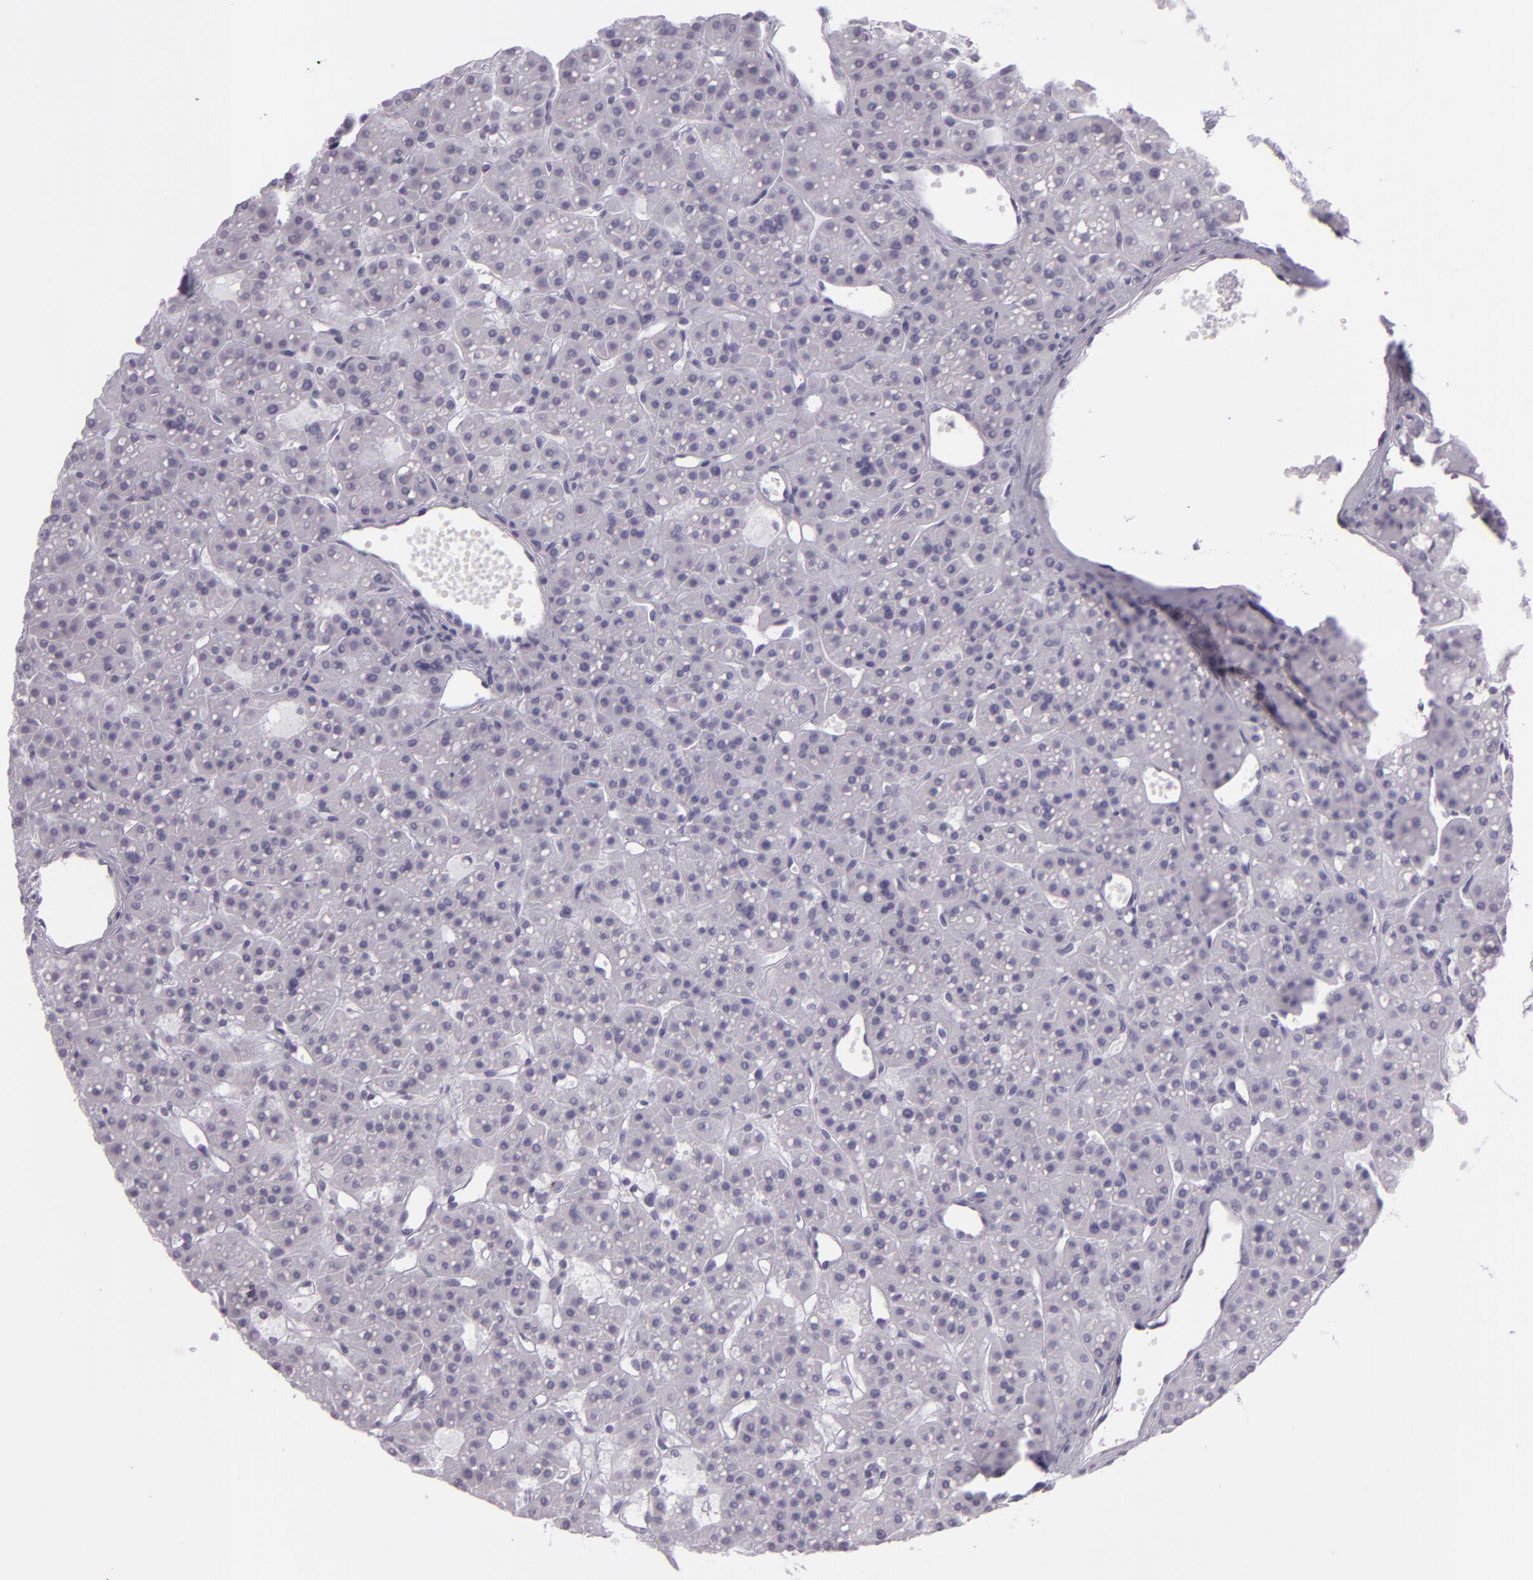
{"staining": {"intensity": "negative", "quantity": "none", "location": "none"}, "tissue": "parathyroid gland", "cell_type": "Glandular cells", "image_type": "normal", "snomed": [{"axis": "morphology", "description": "Normal tissue, NOS"}, {"axis": "topography", "description": "Parathyroid gland"}], "caption": "Immunohistochemistry (IHC) image of unremarkable parathyroid gland: human parathyroid gland stained with DAB (3,3'-diaminobenzidine) demonstrates no significant protein staining in glandular cells.", "gene": "MUC6", "patient": {"sex": "female", "age": 76}}